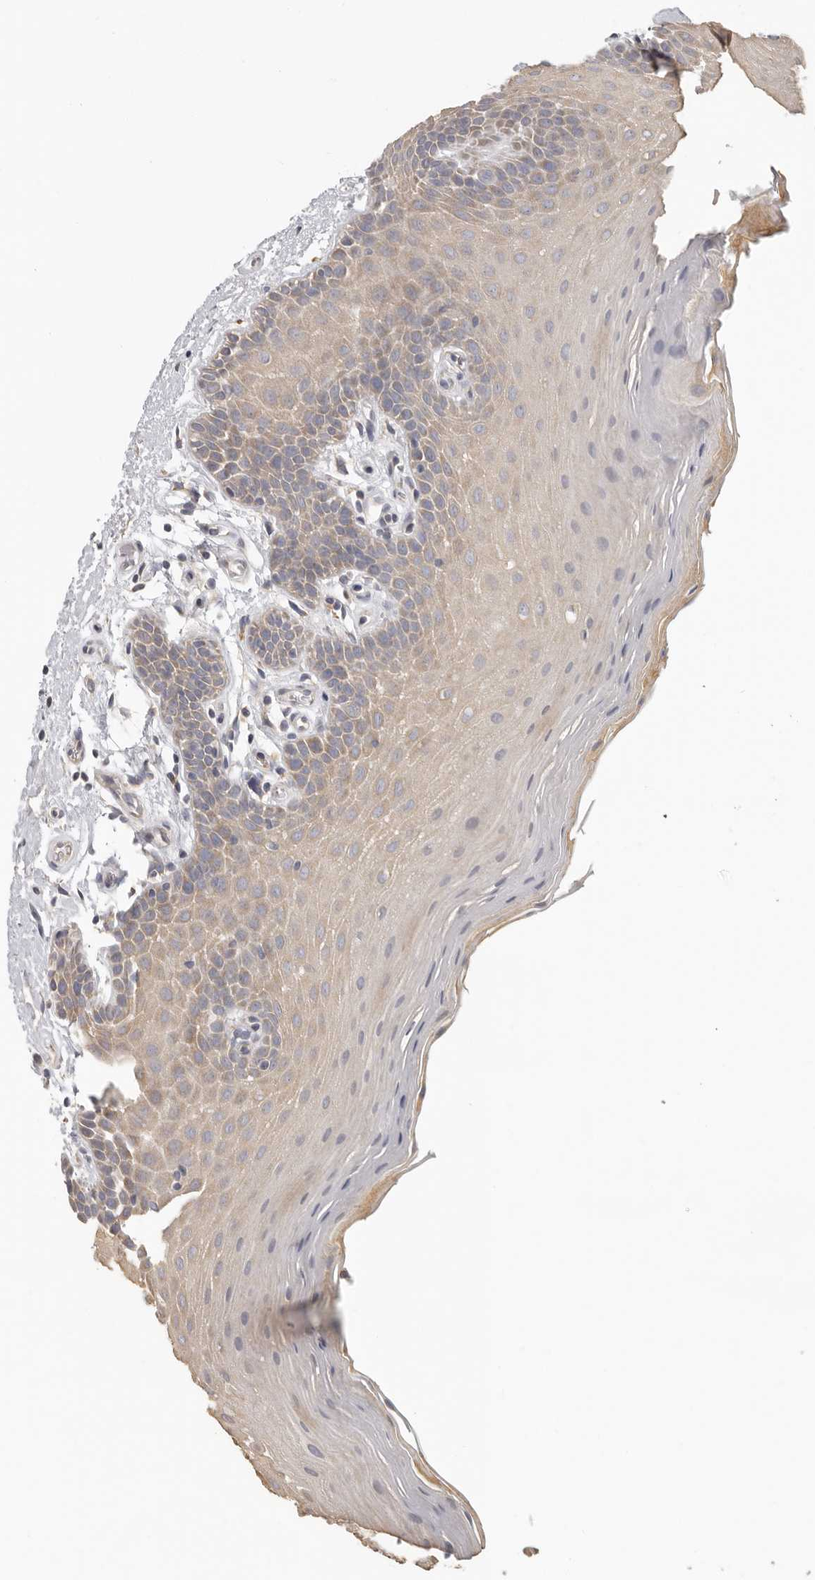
{"staining": {"intensity": "moderate", "quantity": ">75%", "location": "cytoplasmic/membranous"}, "tissue": "oral mucosa", "cell_type": "Squamous epithelial cells", "image_type": "normal", "snomed": [{"axis": "morphology", "description": "Normal tissue, NOS"}, {"axis": "topography", "description": "Oral tissue"}], "caption": "Oral mucosa stained for a protein (brown) demonstrates moderate cytoplasmic/membranous positive positivity in approximately >75% of squamous epithelial cells.", "gene": "UNK", "patient": {"sex": "male", "age": 62}}